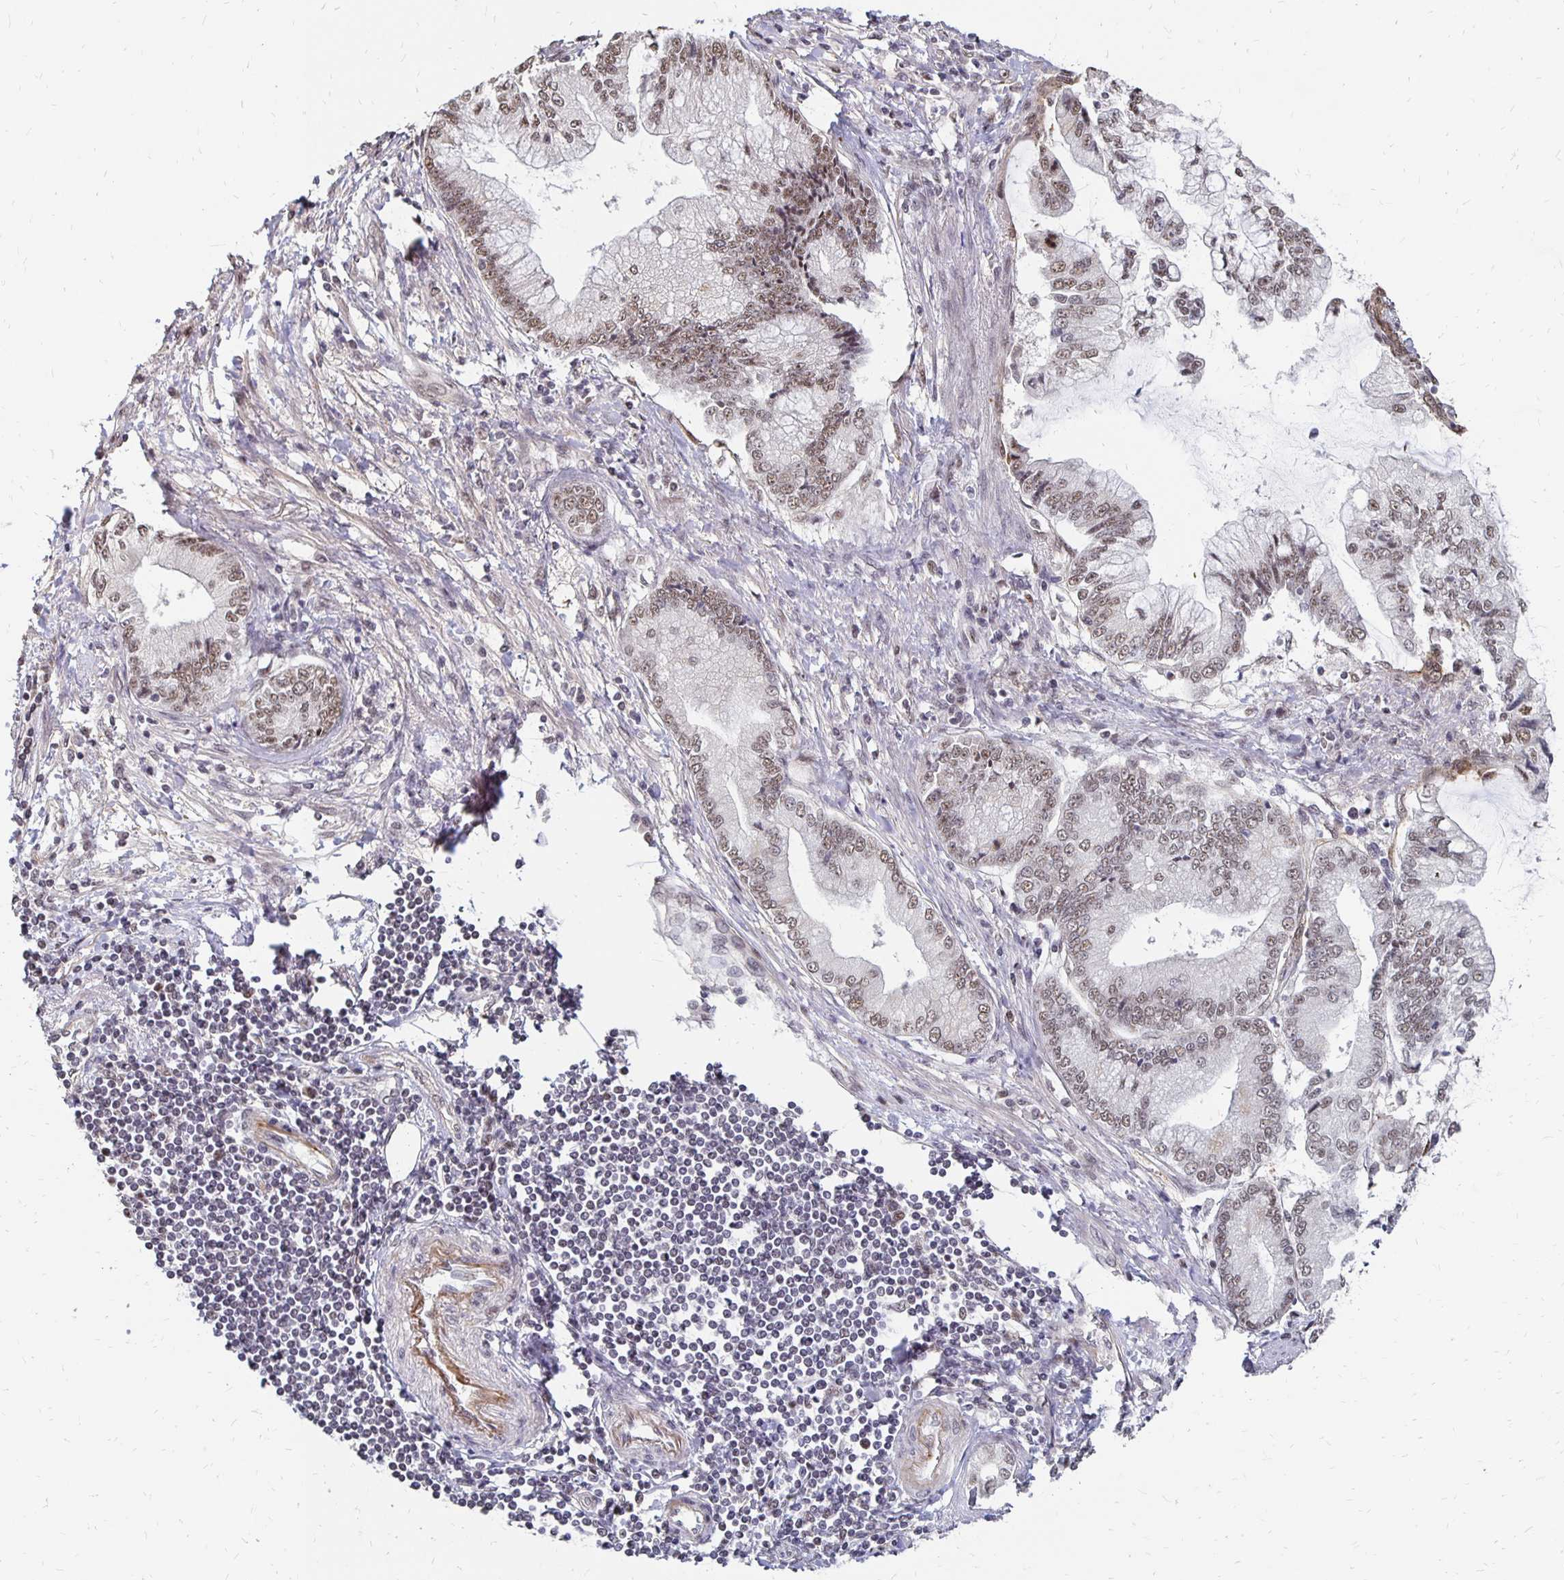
{"staining": {"intensity": "weak", "quantity": ">75%", "location": "nuclear"}, "tissue": "stomach cancer", "cell_type": "Tumor cells", "image_type": "cancer", "snomed": [{"axis": "morphology", "description": "Adenocarcinoma, NOS"}, {"axis": "topography", "description": "Stomach, upper"}], "caption": "Immunohistochemistry (IHC) of stomach adenocarcinoma reveals low levels of weak nuclear staining in about >75% of tumor cells. The staining is performed using DAB brown chromogen to label protein expression. The nuclei are counter-stained blue using hematoxylin.", "gene": "CLASRP", "patient": {"sex": "female", "age": 74}}